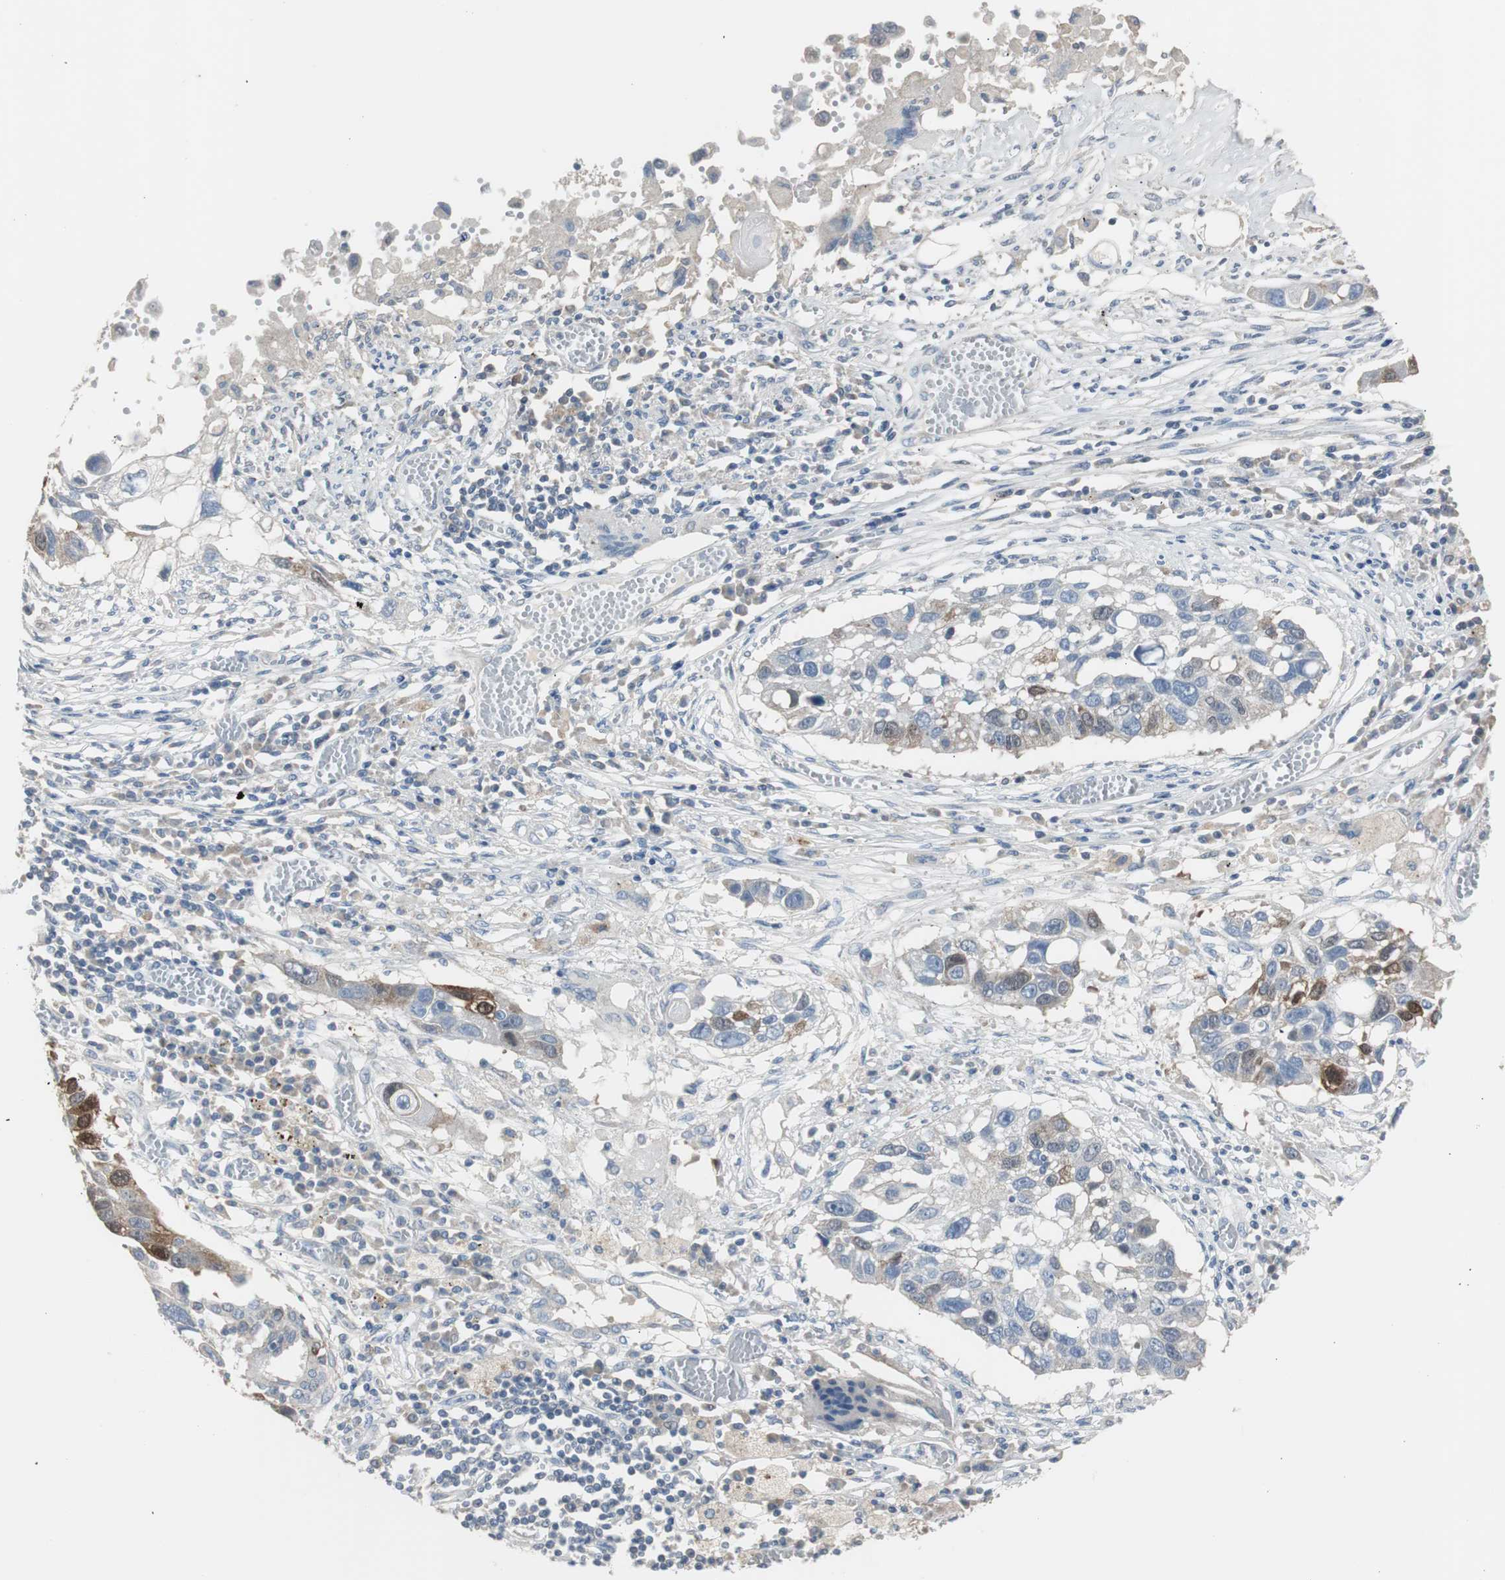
{"staining": {"intensity": "weak", "quantity": "<25%", "location": "cytoplasmic/membranous"}, "tissue": "lung cancer", "cell_type": "Tumor cells", "image_type": "cancer", "snomed": [{"axis": "morphology", "description": "Squamous cell carcinoma, NOS"}, {"axis": "topography", "description": "Lung"}], "caption": "Human lung cancer (squamous cell carcinoma) stained for a protein using immunohistochemistry (IHC) displays no positivity in tumor cells.", "gene": "TK1", "patient": {"sex": "male", "age": 71}}